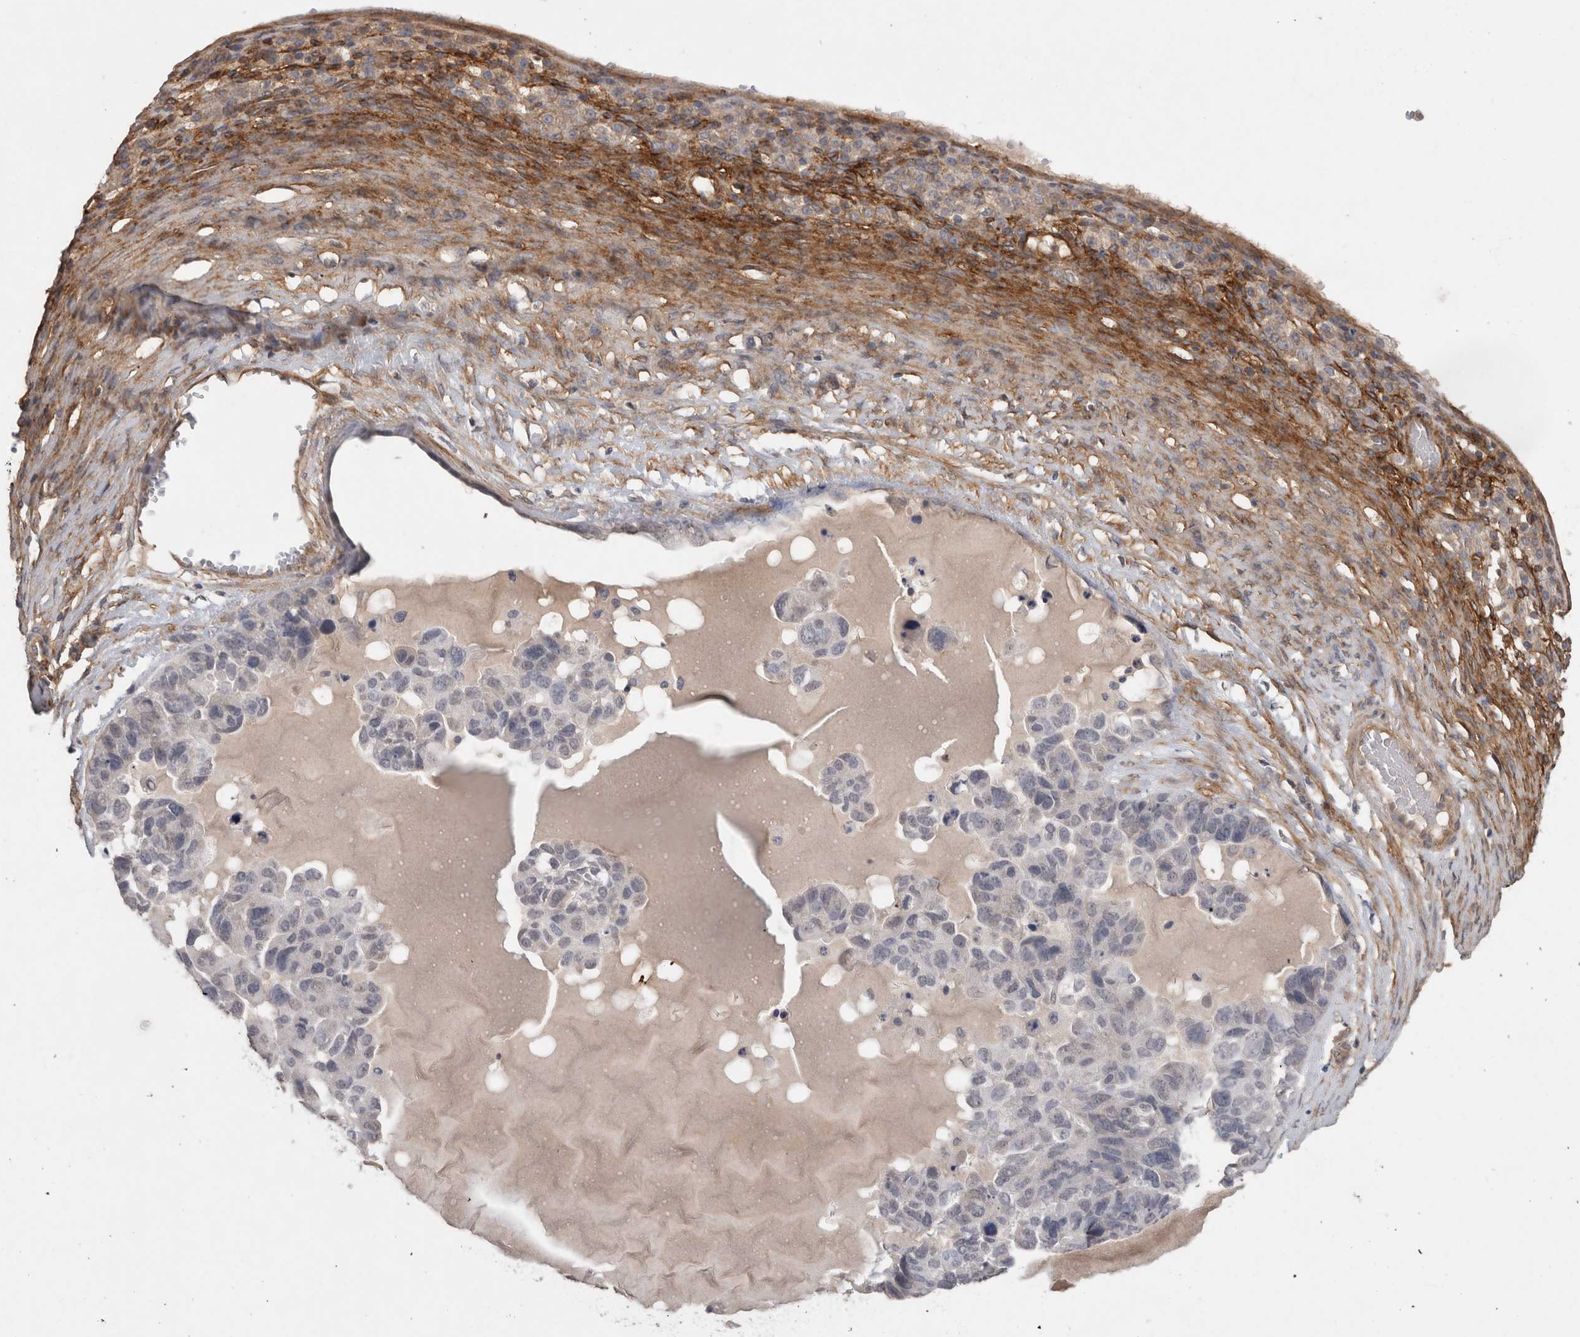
{"staining": {"intensity": "negative", "quantity": "none", "location": "none"}, "tissue": "ovarian cancer", "cell_type": "Tumor cells", "image_type": "cancer", "snomed": [{"axis": "morphology", "description": "Cystadenocarcinoma, serous, NOS"}, {"axis": "topography", "description": "Ovary"}], "caption": "This is an immunohistochemistry histopathology image of serous cystadenocarcinoma (ovarian). There is no positivity in tumor cells.", "gene": "RECK", "patient": {"sex": "female", "age": 44}}